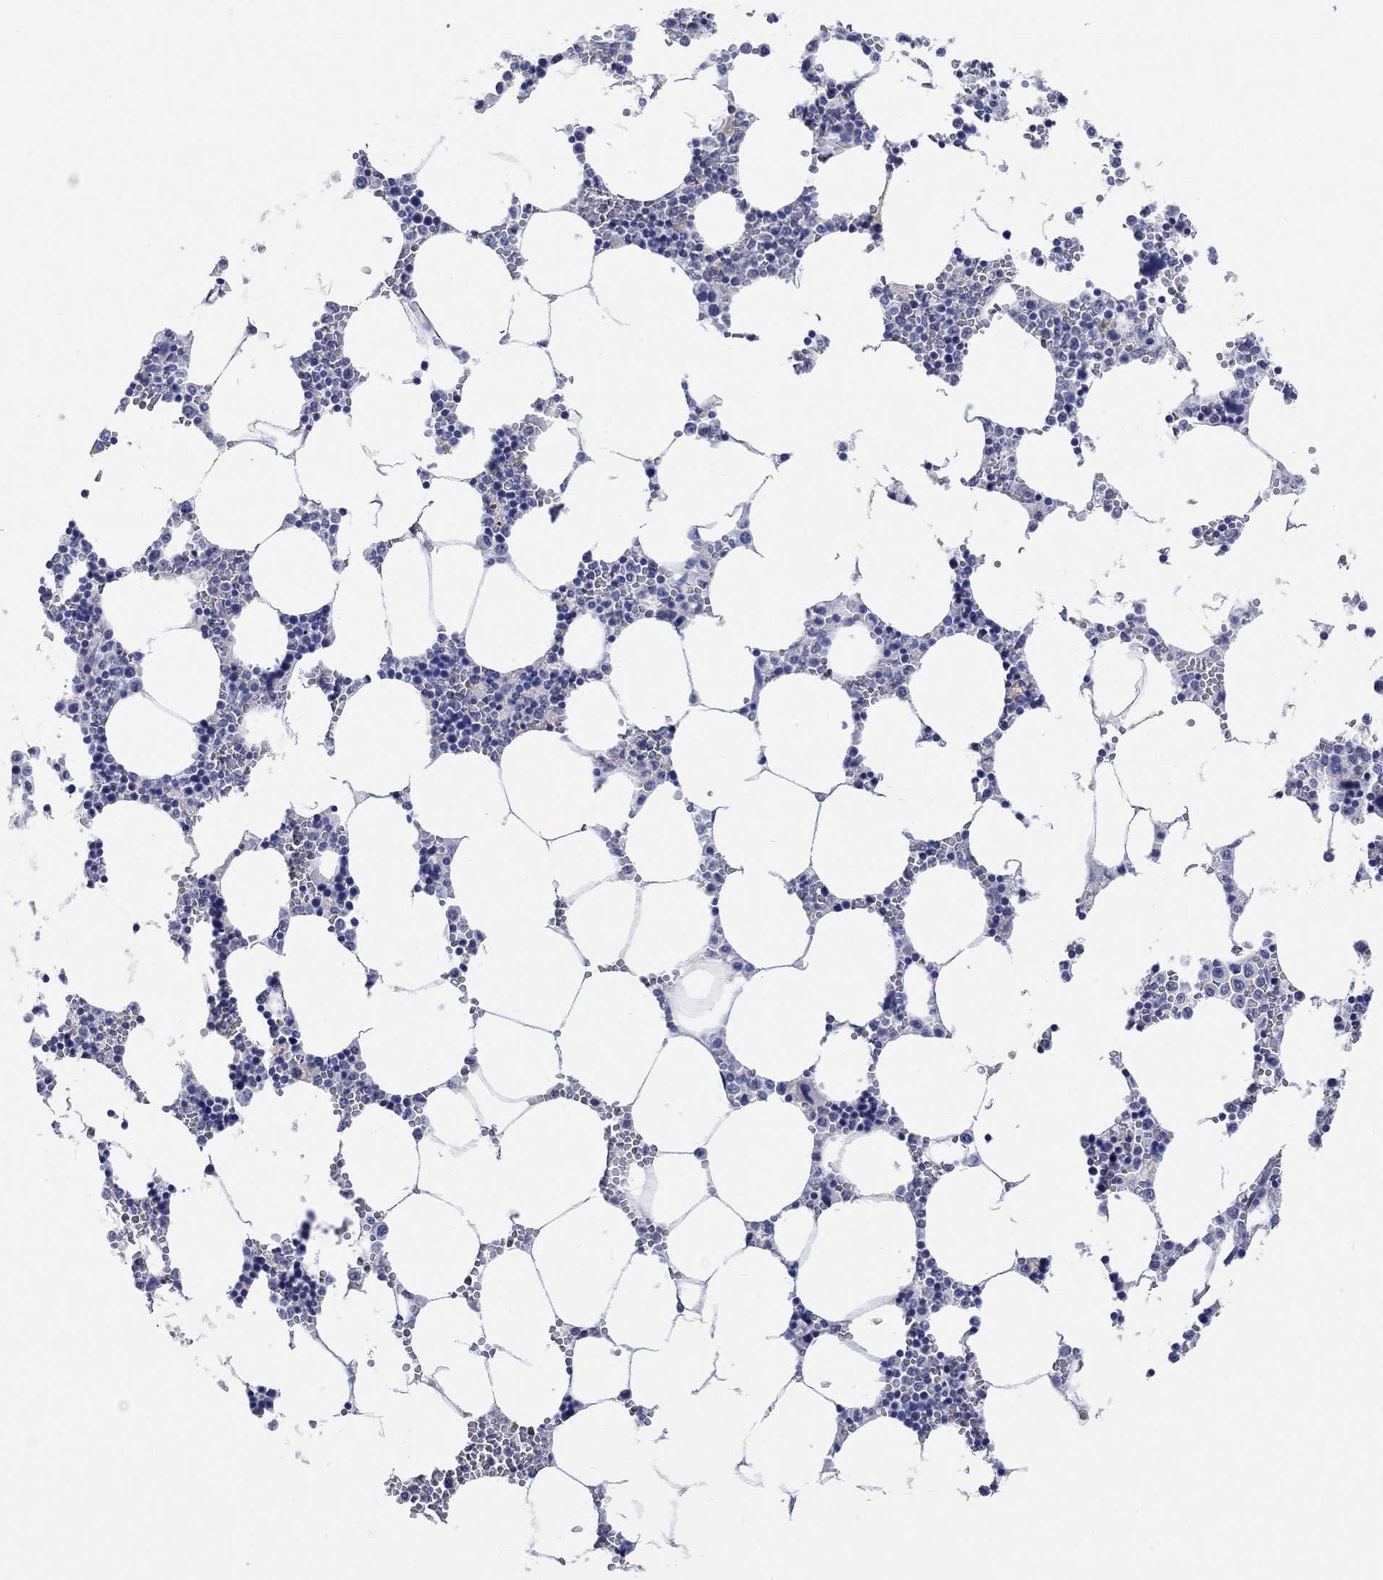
{"staining": {"intensity": "negative", "quantity": "none", "location": "none"}, "tissue": "bone marrow", "cell_type": "Hematopoietic cells", "image_type": "normal", "snomed": [{"axis": "morphology", "description": "Normal tissue, NOS"}, {"axis": "topography", "description": "Bone marrow"}], "caption": "Immunohistochemical staining of benign bone marrow demonstrates no significant positivity in hematopoietic cells.", "gene": "PNMA5", "patient": {"sex": "female", "age": 64}}